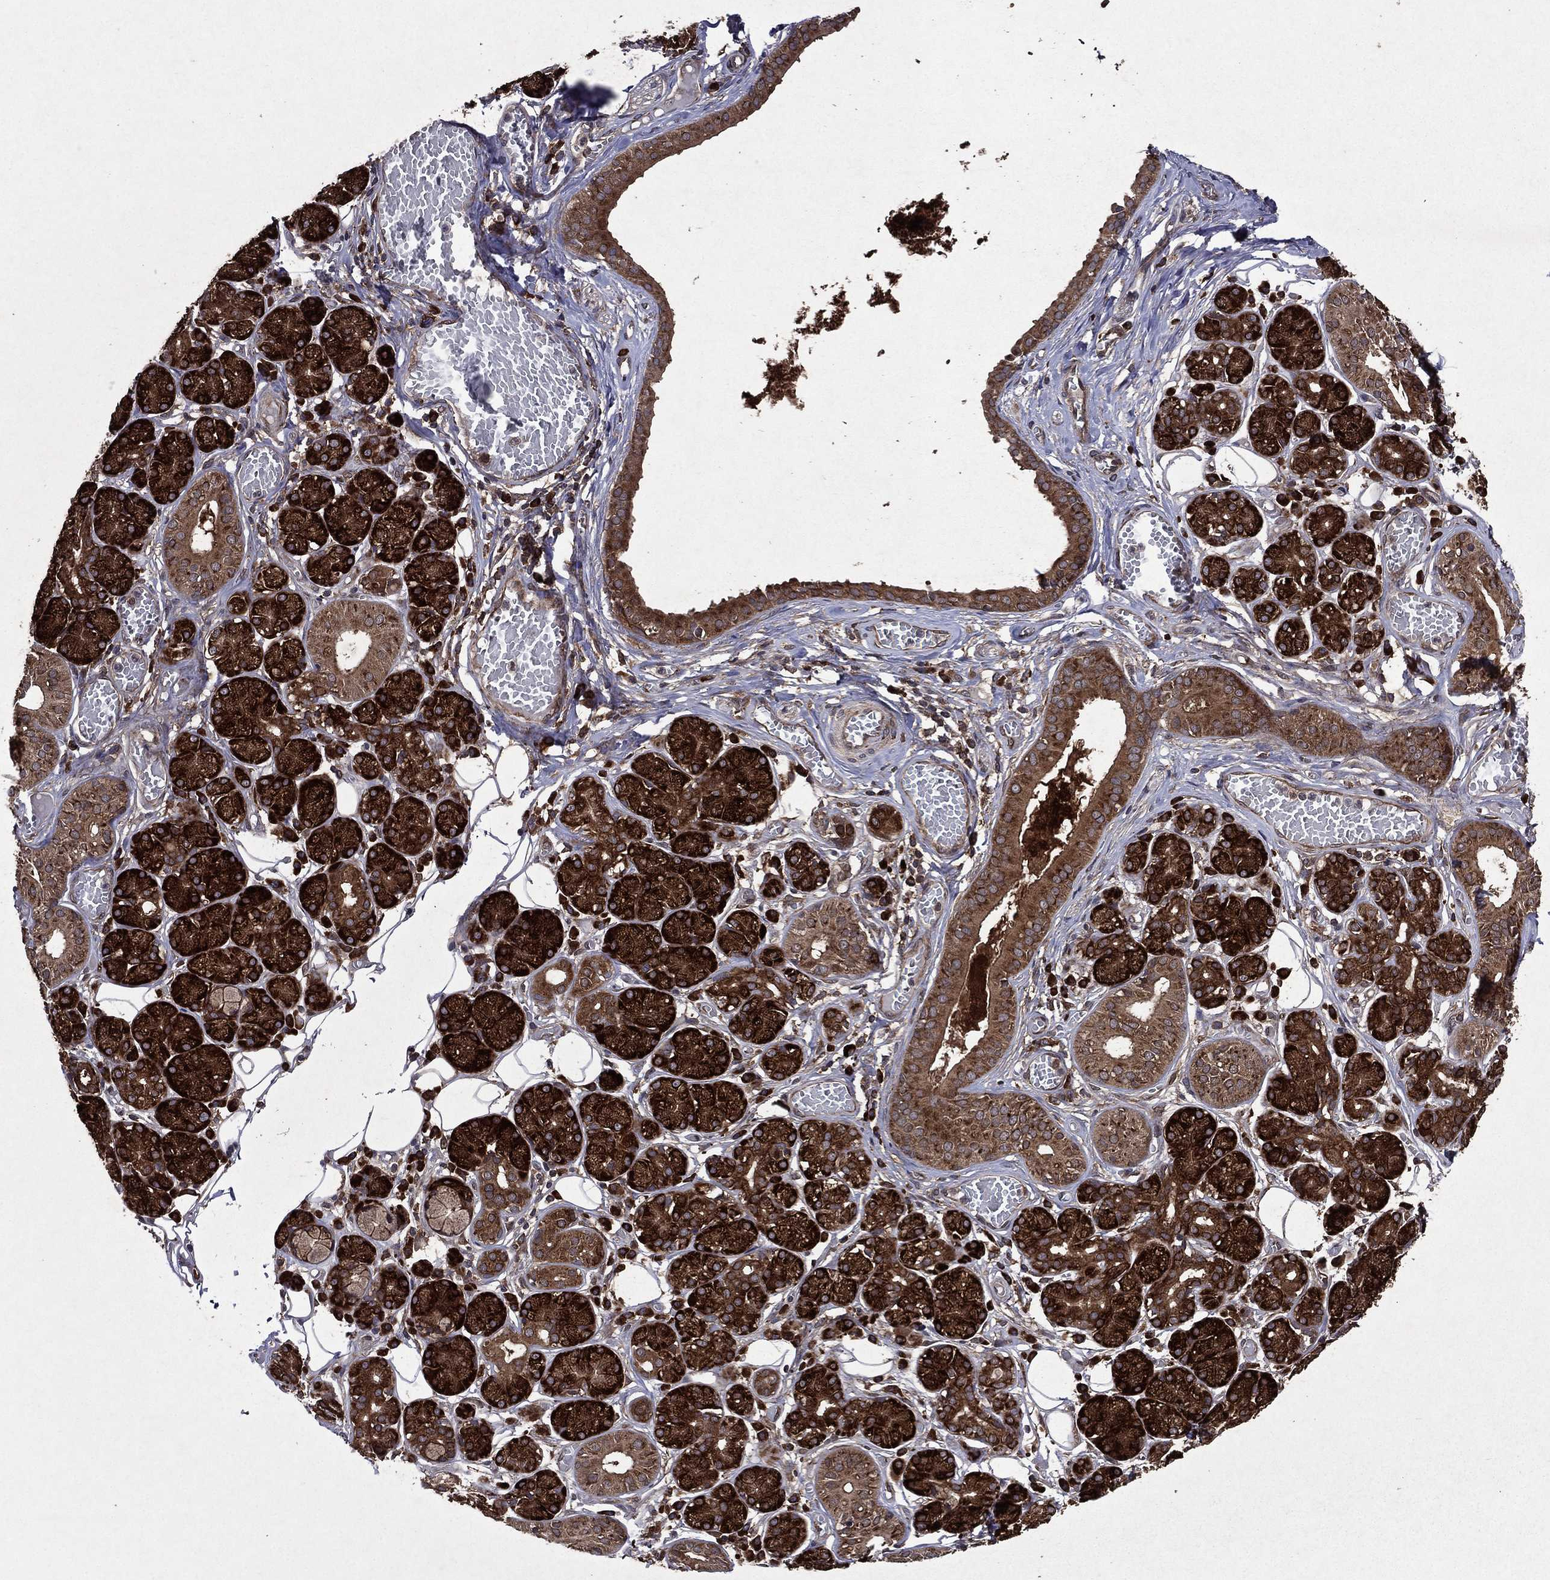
{"staining": {"intensity": "strong", "quantity": ">75%", "location": "cytoplasmic/membranous"}, "tissue": "salivary gland", "cell_type": "Glandular cells", "image_type": "normal", "snomed": [{"axis": "morphology", "description": "Normal tissue, NOS"}, {"axis": "topography", "description": "Salivary gland"}, {"axis": "topography", "description": "Peripheral nerve tissue"}], "caption": "Glandular cells show high levels of strong cytoplasmic/membranous staining in about >75% of cells in normal human salivary gland.", "gene": "EIF2B4", "patient": {"sex": "male", "age": 71}}